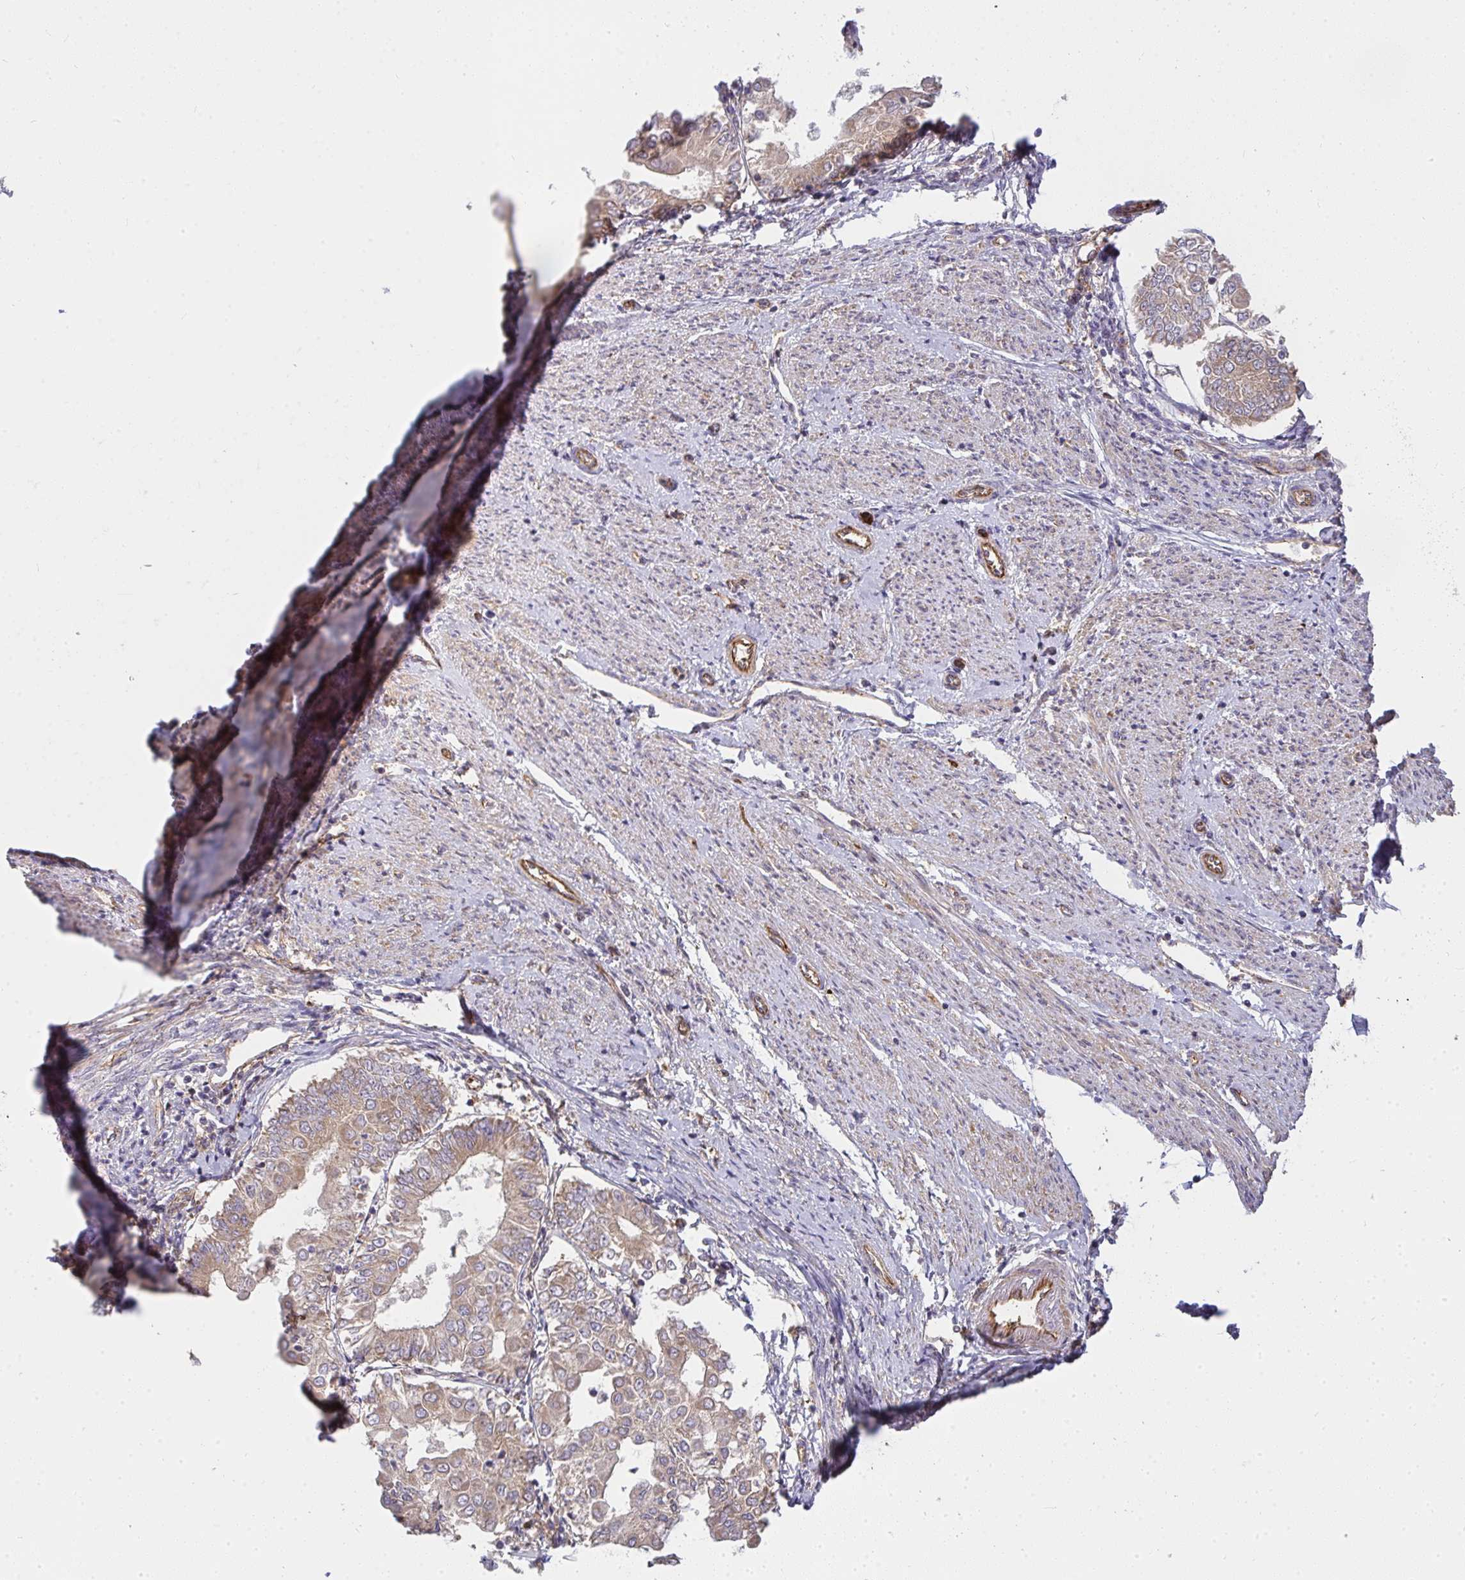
{"staining": {"intensity": "weak", "quantity": ">75%", "location": "cytoplasmic/membranous"}, "tissue": "endometrial cancer", "cell_type": "Tumor cells", "image_type": "cancer", "snomed": [{"axis": "morphology", "description": "Adenocarcinoma, NOS"}, {"axis": "topography", "description": "Endometrium"}], "caption": "IHC histopathology image of neoplastic tissue: human endometrial adenocarcinoma stained using IHC exhibits low levels of weak protein expression localized specifically in the cytoplasmic/membranous of tumor cells, appearing as a cytoplasmic/membranous brown color.", "gene": "B4GALT6", "patient": {"sex": "female", "age": 68}}